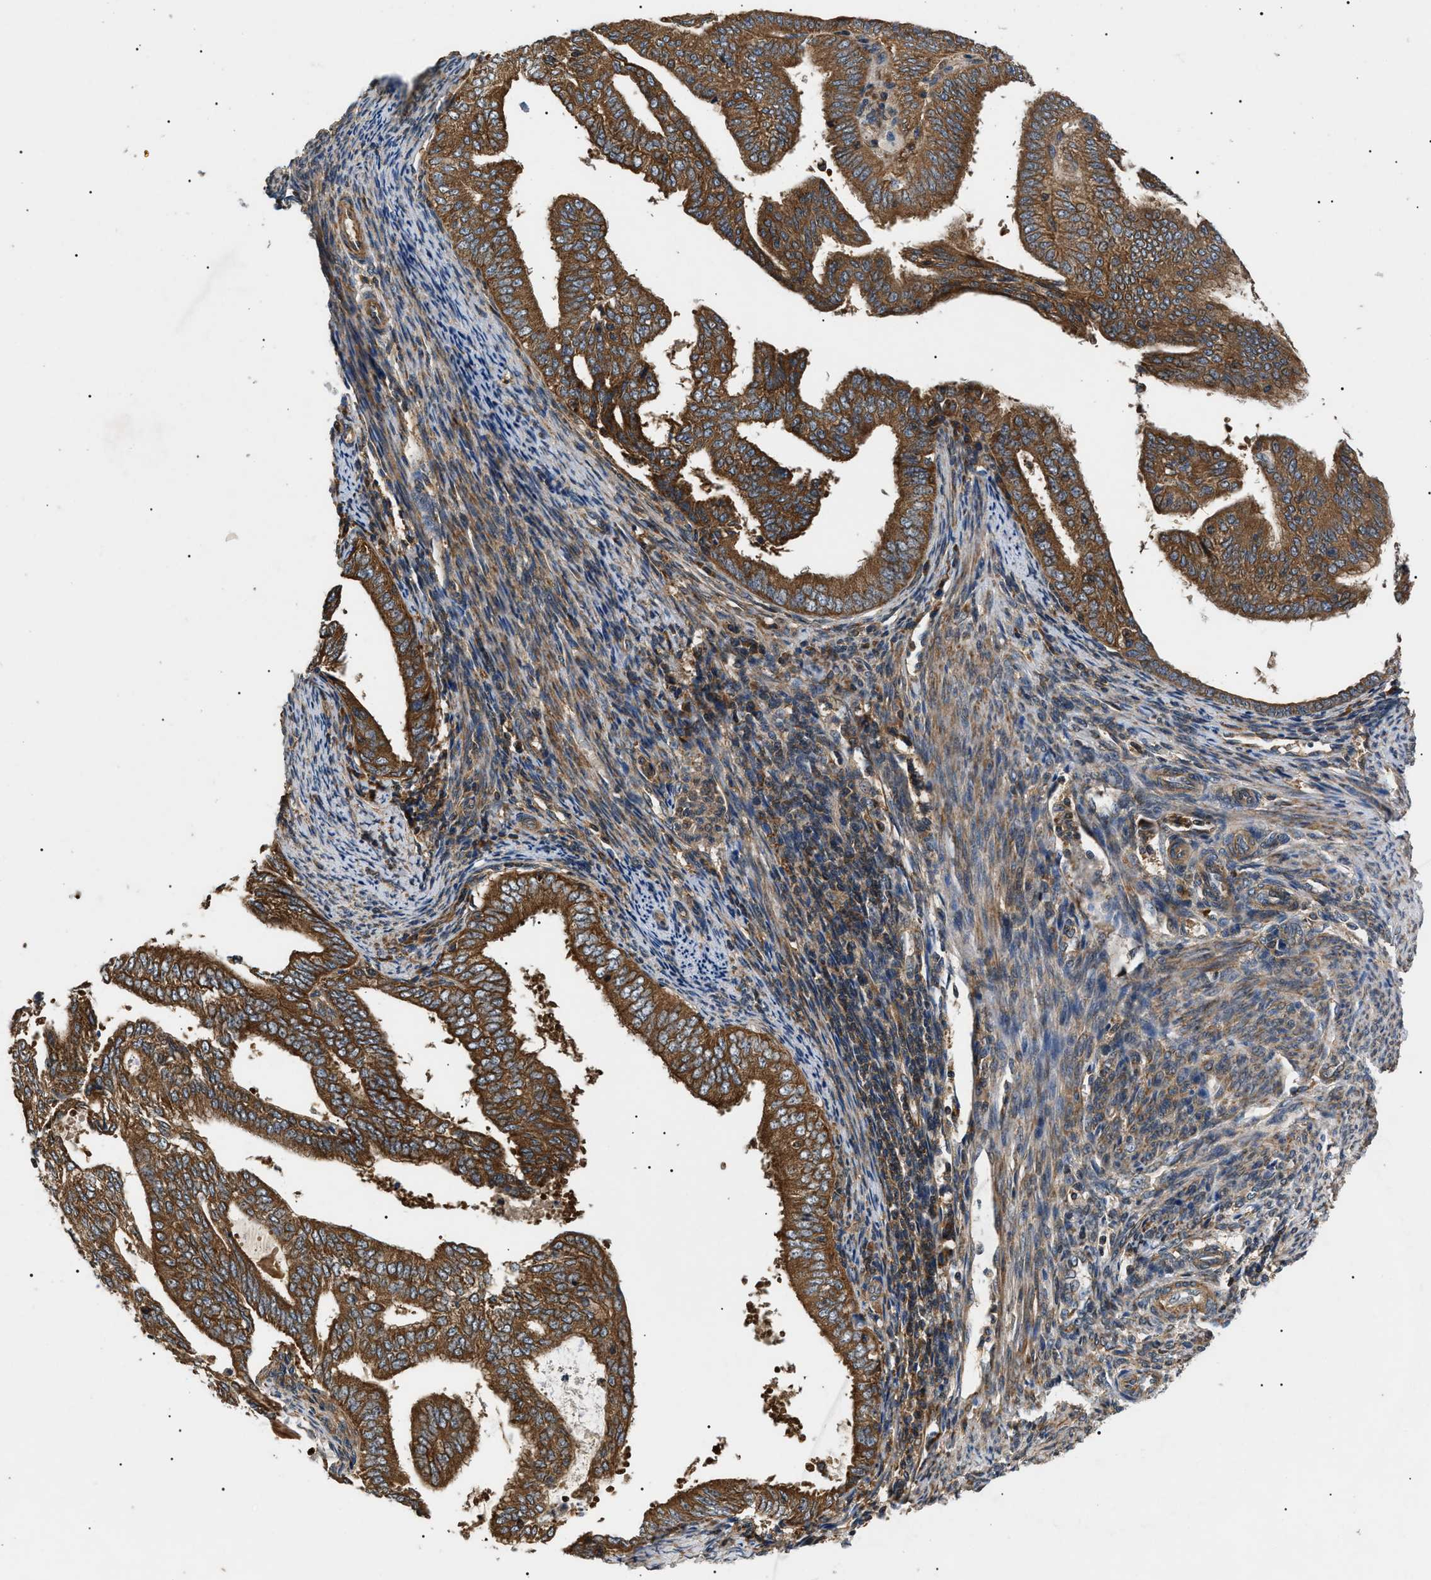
{"staining": {"intensity": "strong", "quantity": ">75%", "location": "cytoplasmic/membranous"}, "tissue": "endometrial cancer", "cell_type": "Tumor cells", "image_type": "cancer", "snomed": [{"axis": "morphology", "description": "Adenocarcinoma, NOS"}, {"axis": "topography", "description": "Endometrium"}], "caption": "Approximately >75% of tumor cells in endometrial adenocarcinoma display strong cytoplasmic/membranous protein expression as visualized by brown immunohistochemical staining.", "gene": "PPM1B", "patient": {"sex": "female", "age": 58}}